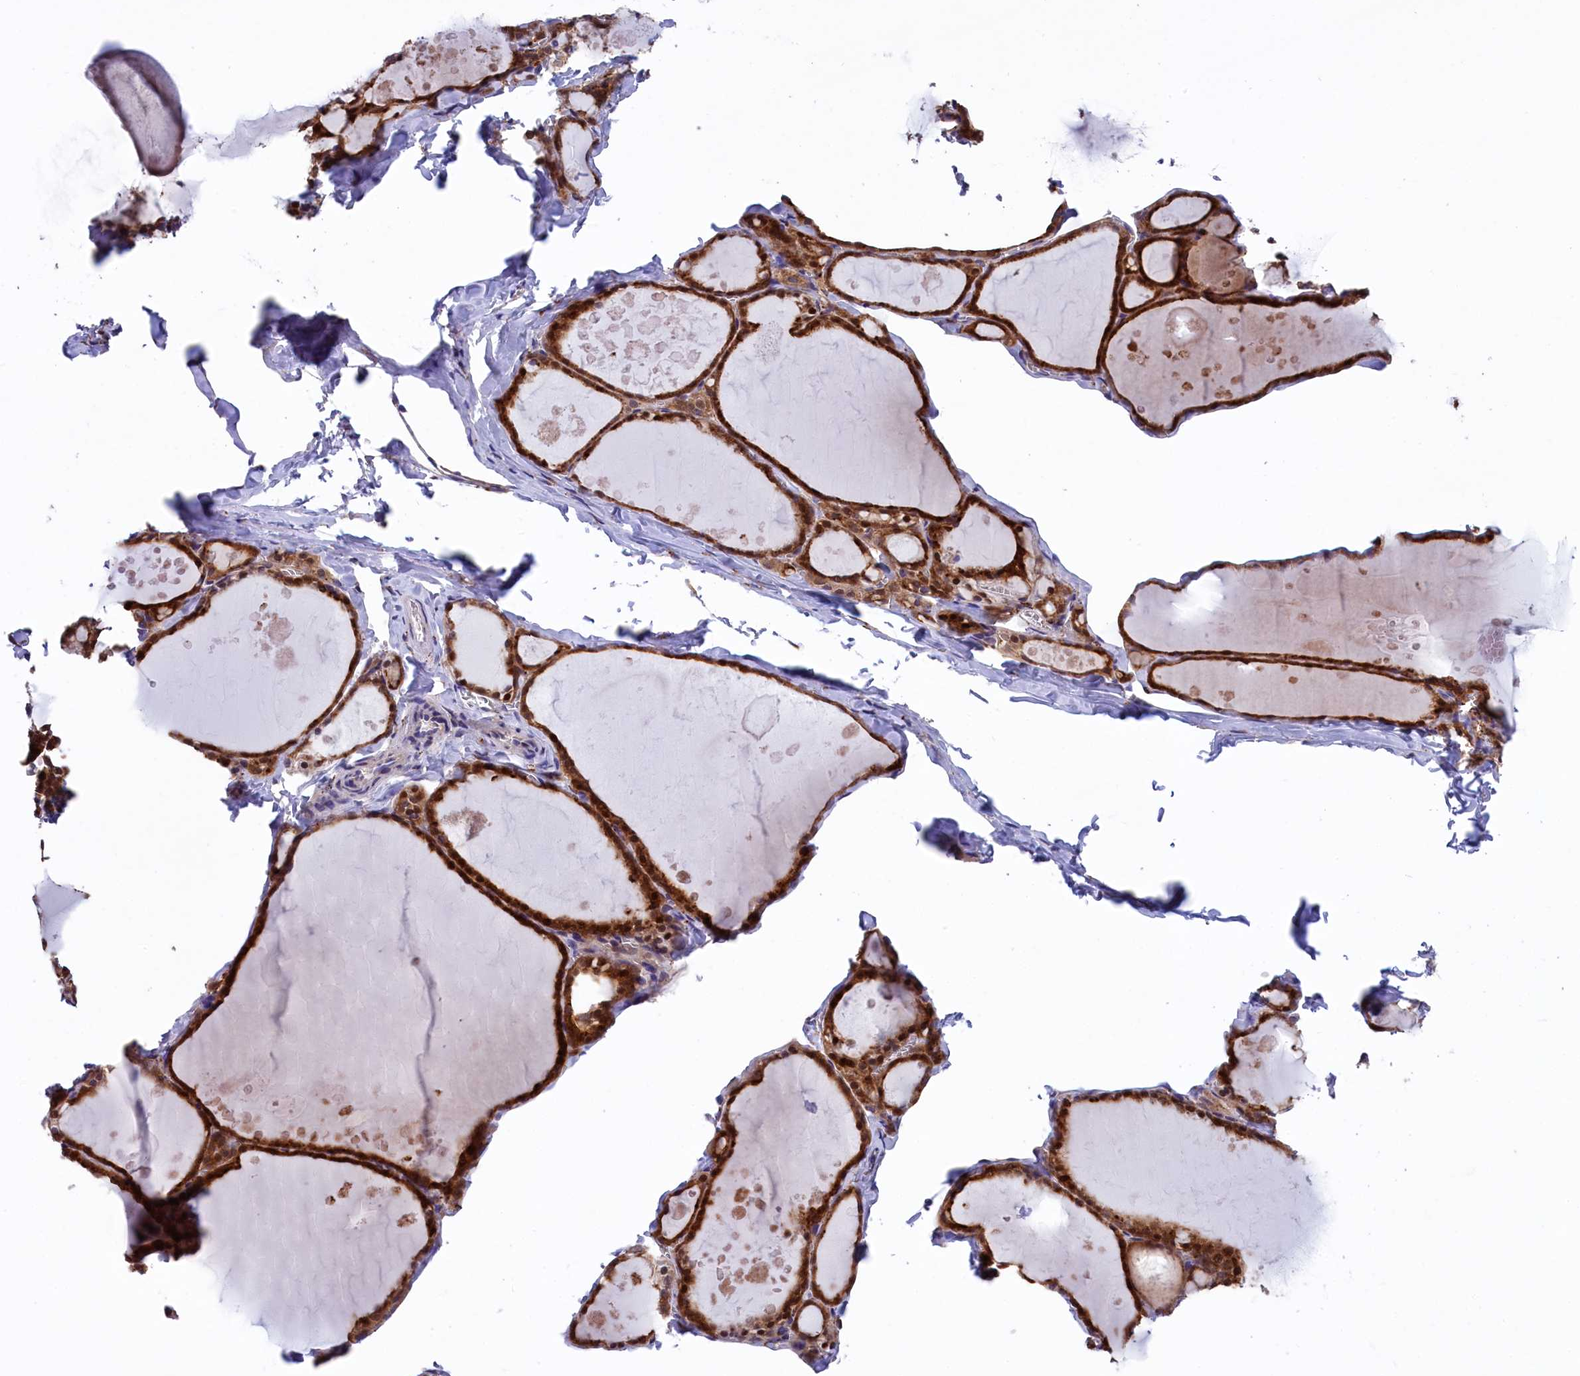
{"staining": {"intensity": "strong", "quantity": ">75%", "location": "cytoplasmic/membranous,nuclear"}, "tissue": "thyroid gland", "cell_type": "Glandular cells", "image_type": "normal", "snomed": [{"axis": "morphology", "description": "Normal tissue, NOS"}, {"axis": "topography", "description": "Thyroid gland"}], "caption": "Immunohistochemistry (DAB) staining of normal human thyroid gland reveals strong cytoplasmic/membranous,nuclear protein staining in approximately >75% of glandular cells.", "gene": "MAN2B1", "patient": {"sex": "male", "age": 56}}